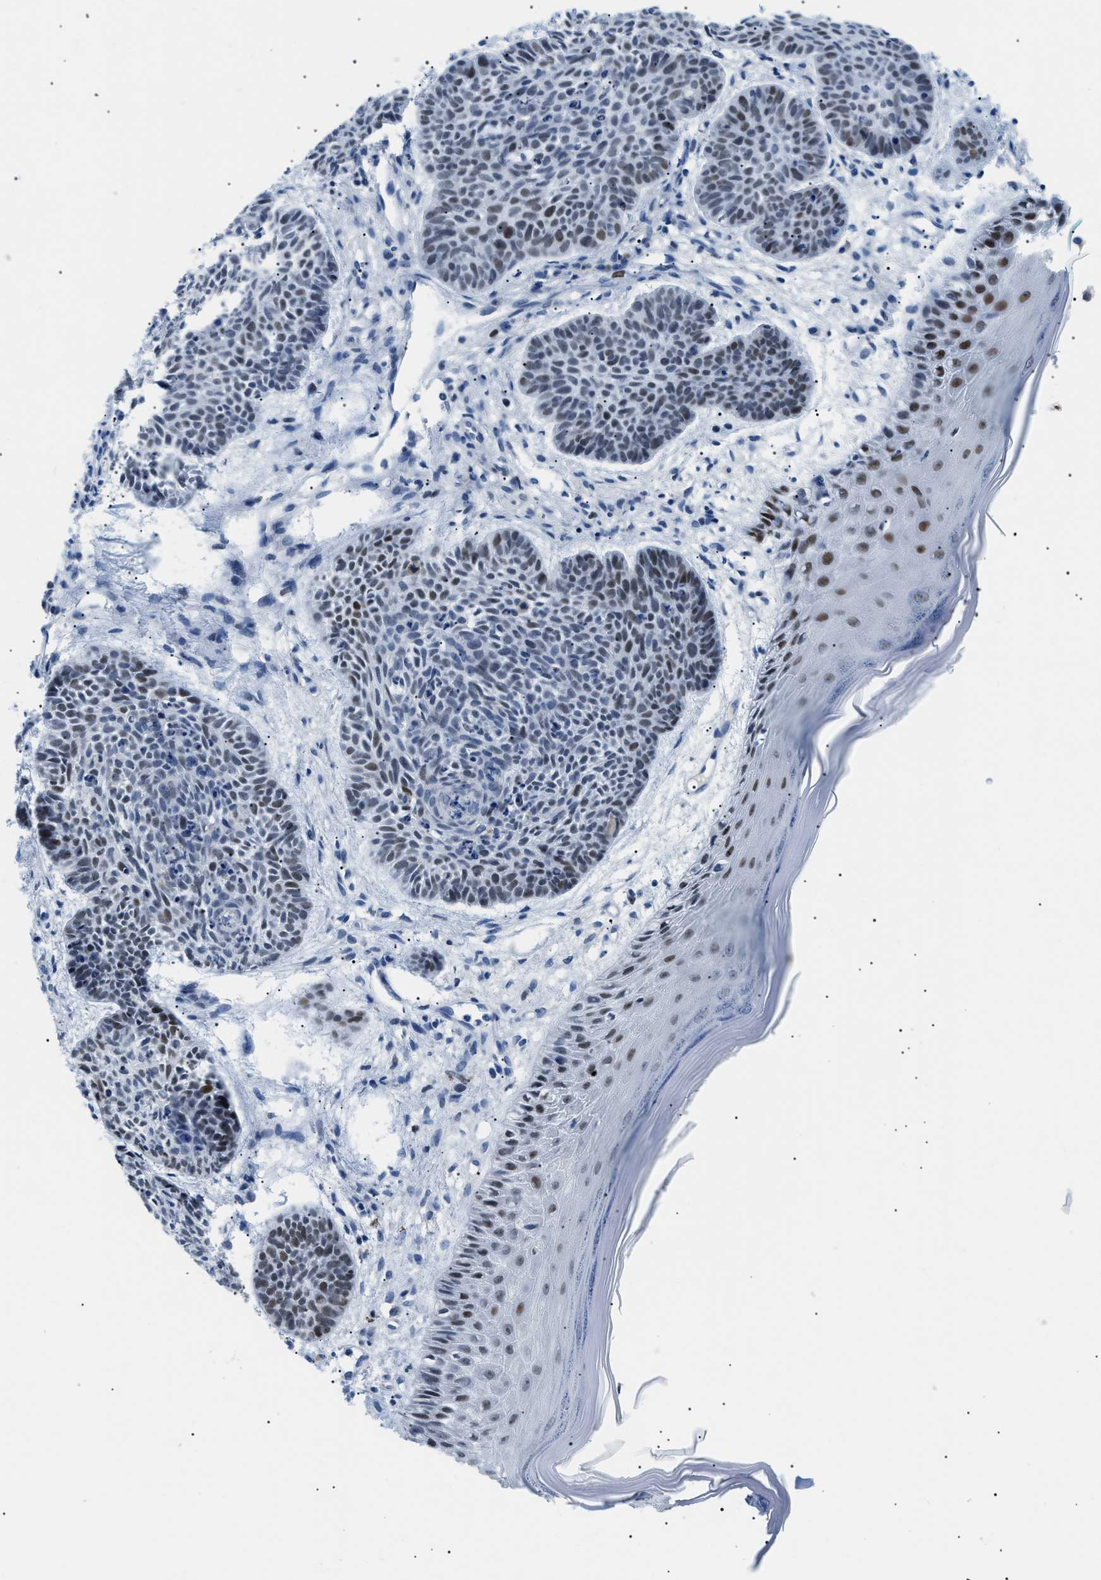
{"staining": {"intensity": "strong", "quantity": "<25%", "location": "nuclear"}, "tissue": "skin cancer", "cell_type": "Tumor cells", "image_type": "cancer", "snomed": [{"axis": "morphology", "description": "Basal cell carcinoma"}, {"axis": "topography", "description": "Skin"}], "caption": "Tumor cells demonstrate medium levels of strong nuclear expression in about <25% of cells in human basal cell carcinoma (skin).", "gene": "SMARCC1", "patient": {"sex": "male", "age": 60}}